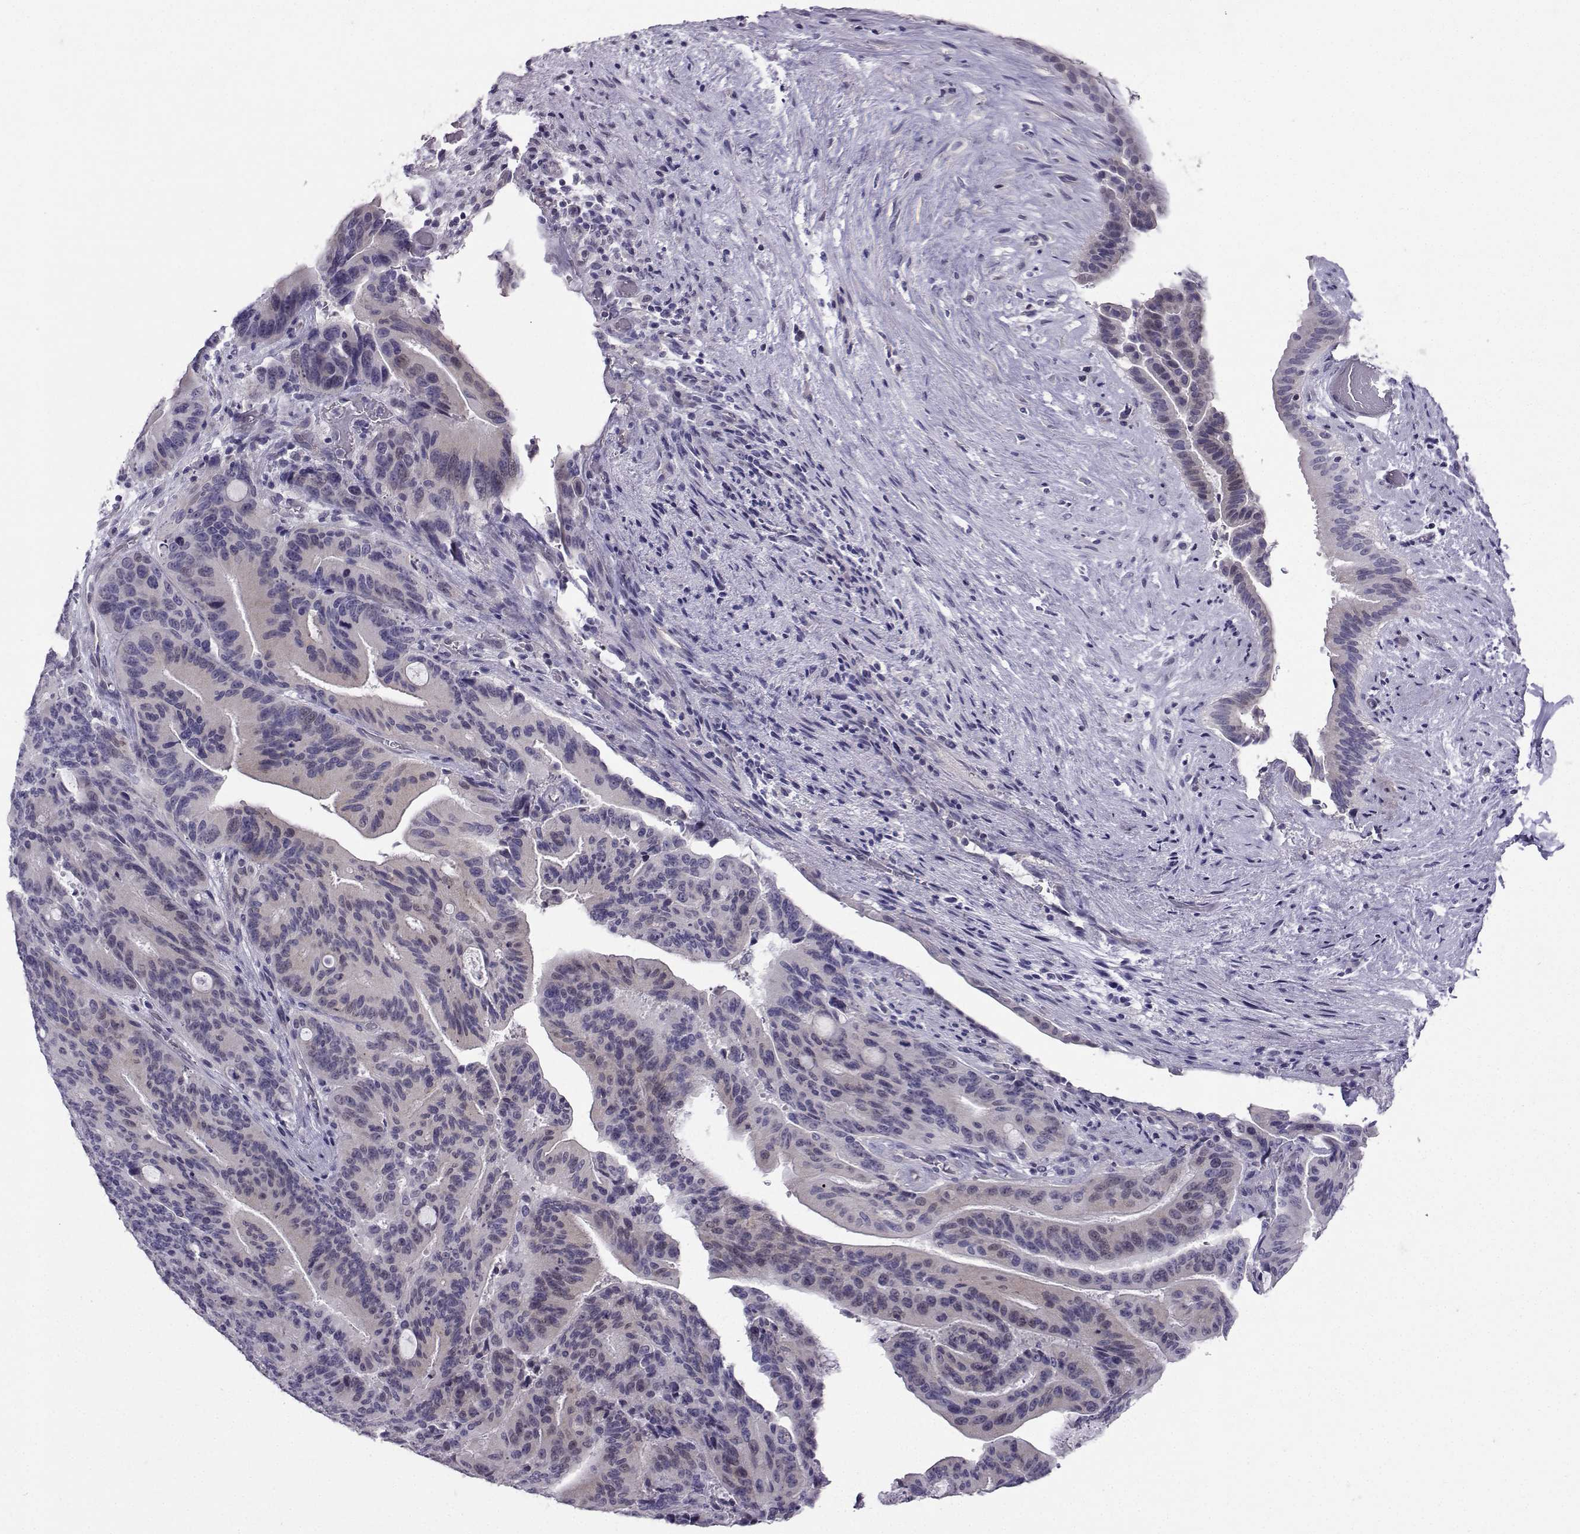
{"staining": {"intensity": "weak", "quantity": "<25%", "location": "cytoplasmic/membranous"}, "tissue": "liver cancer", "cell_type": "Tumor cells", "image_type": "cancer", "snomed": [{"axis": "morphology", "description": "Cholangiocarcinoma"}, {"axis": "topography", "description": "Liver"}], "caption": "Tumor cells are negative for brown protein staining in liver cancer (cholangiocarcinoma). (Brightfield microscopy of DAB IHC at high magnification).", "gene": "CARTPT", "patient": {"sex": "female", "age": 73}}